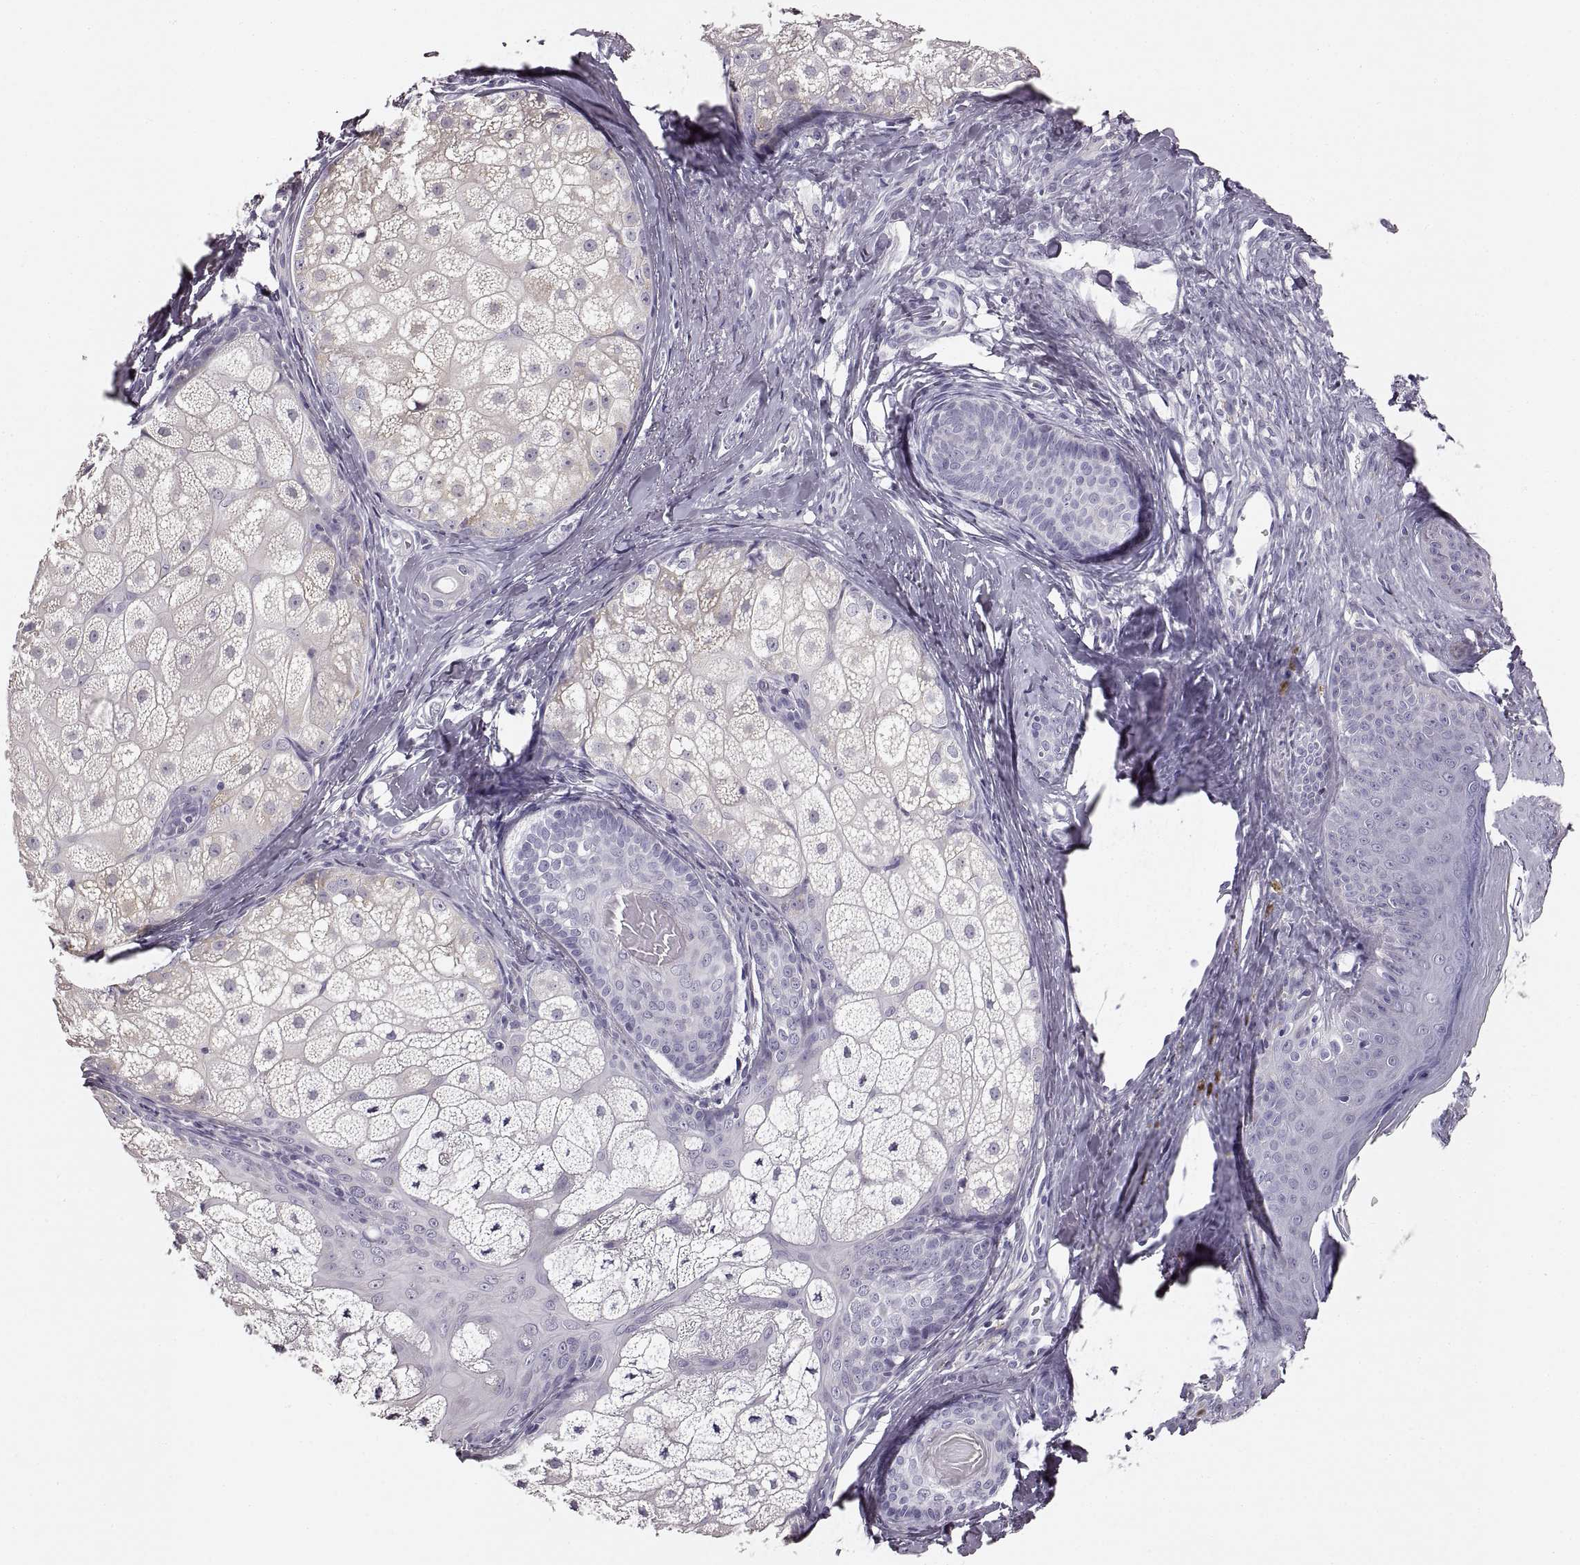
{"staining": {"intensity": "negative", "quantity": "none", "location": "none"}, "tissue": "skin cancer", "cell_type": "Tumor cells", "image_type": "cancer", "snomed": [{"axis": "morphology", "description": "Basal cell carcinoma"}, {"axis": "topography", "description": "Skin"}], "caption": "This is an immunohistochemistry photomicrograph of basal cell carcinoma (skin). There is no expression in tumor cells.", "gene": "RDH13", "patient": {"sex": "male", "age": 57}}